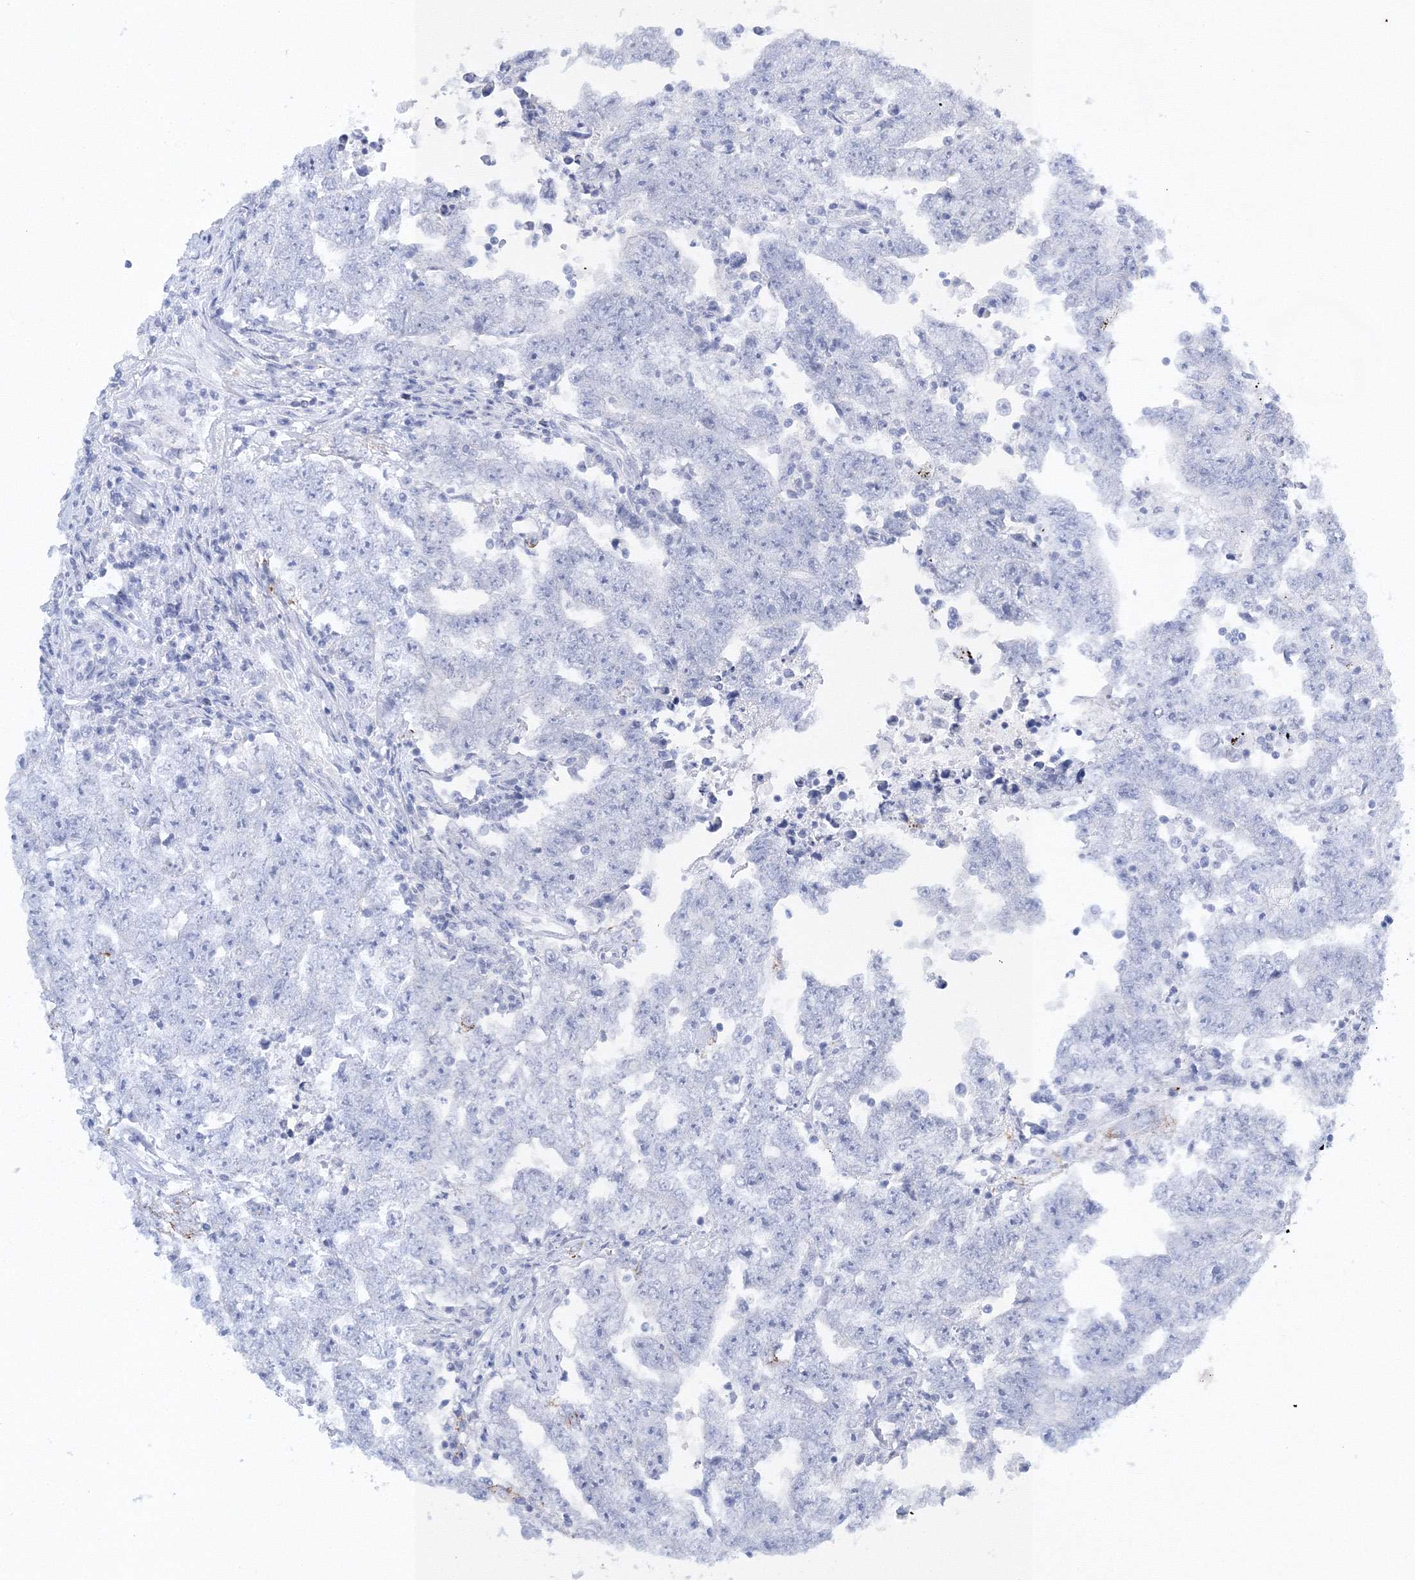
{"staining": {"intensity": "negative", "quantity": "none", "location": "none"}, "tissue": "testis cancer", "cell_type": "Tumor cells", "image_type": "cancer", "snomed": [{"axis": "morphology", "description": "Carcinoma, Embryonal, NOS"}, {"axis": "topography", "description": "Testis"}], "caption": "Immunohistochemistry photomicrograph of neoplastic tissue: testis cancer (embryonal carcinoma) stained with DAB (3,3'-diaminobenzidine) reveals no significant protein expression in tumor cells. Brightfield microscopy of immunohistochemistry (IHC) stained with DAB (brown) and hematoxylin (blue), captured at high magnification.", "gene": "AASDH", "patient": {"sex": "male", "age": 25}}